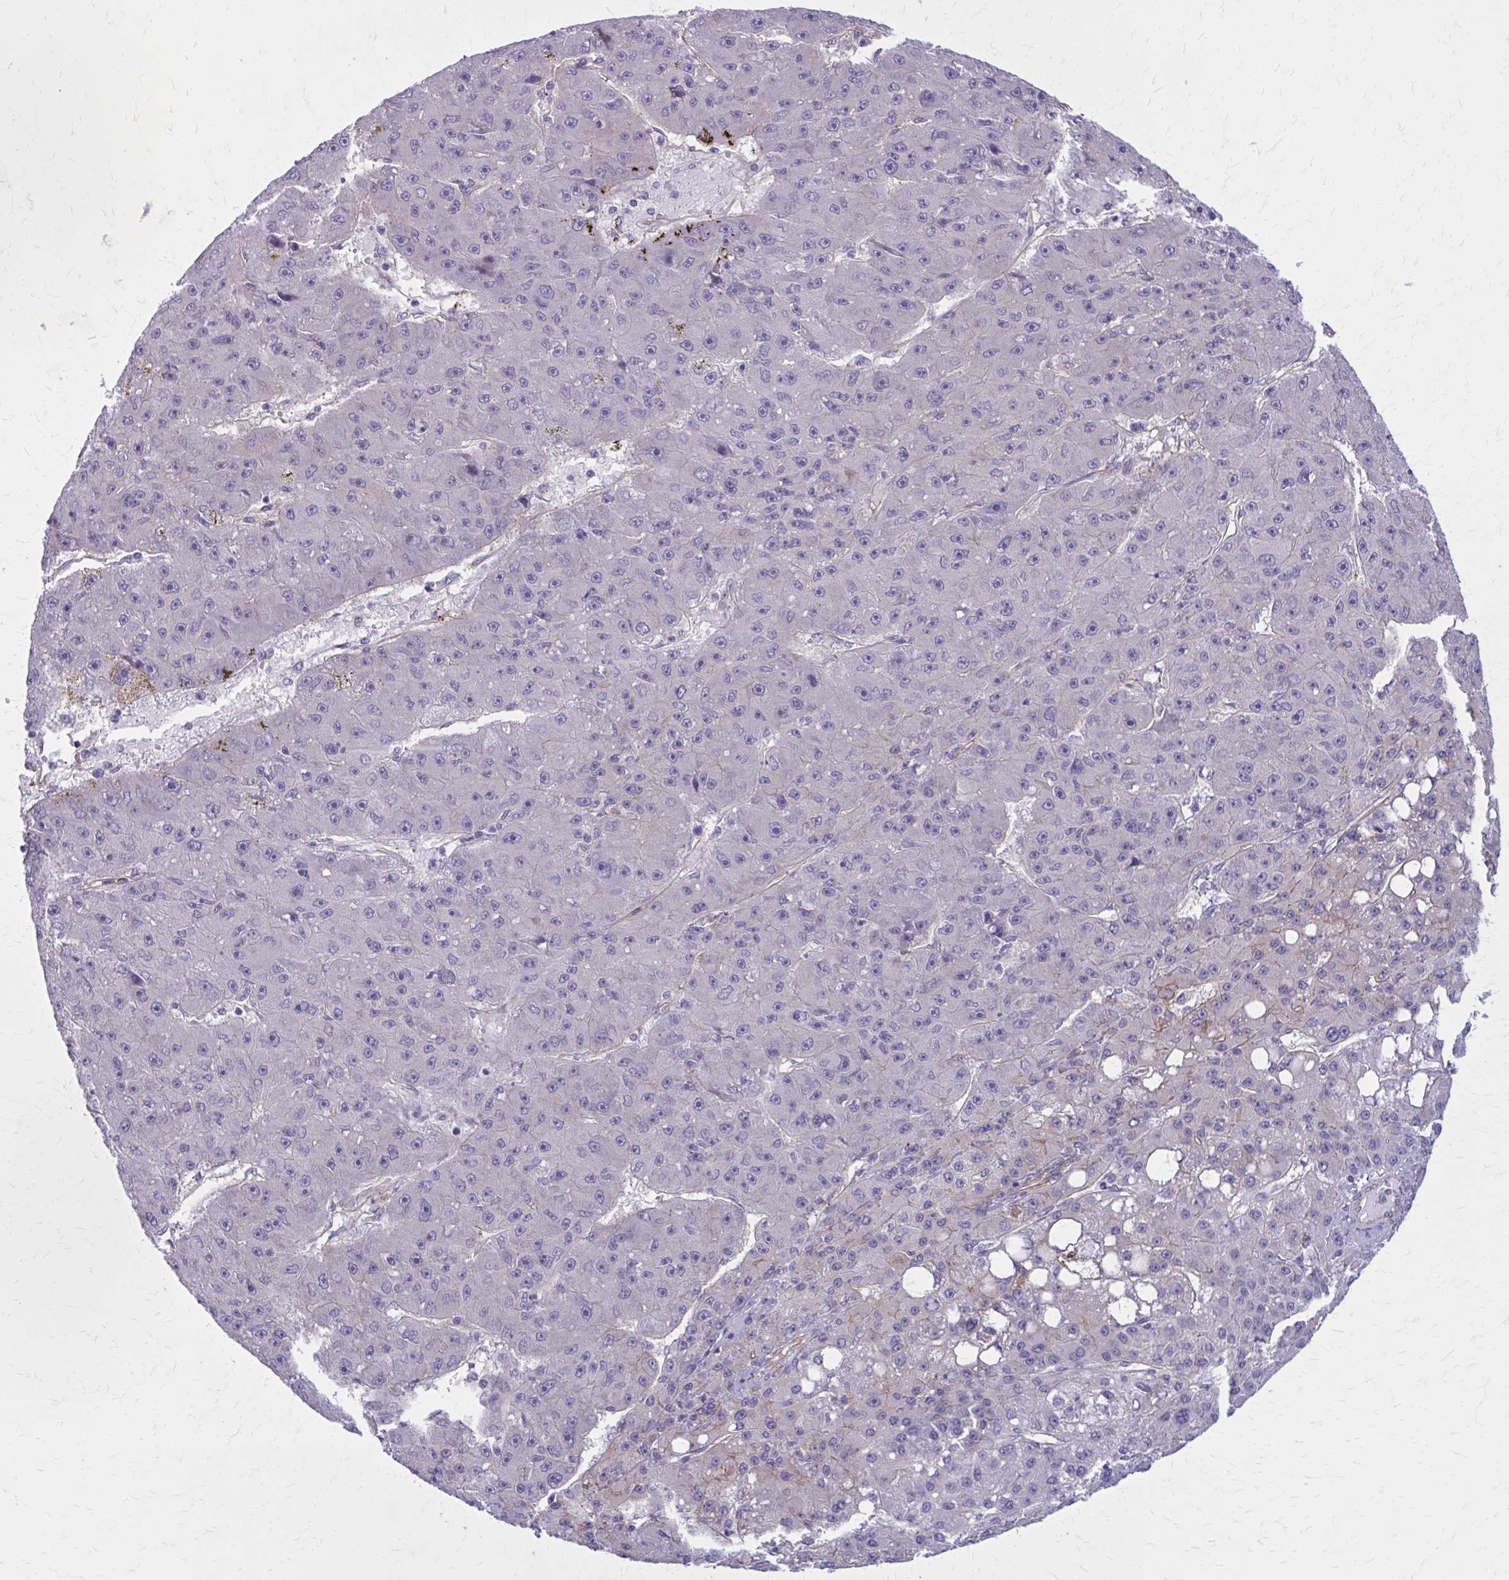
{"staining": {"intensity": "negative", "quantity": "none", "location": "none"}, "tissue": "liver cancer", "cell_type": "Tumor cells", "image_type": "cancer", "snomed": [{"axis": "morphology", "description": "Carcinoma, Hepatocellular, NOS"}, {"axis": "topography", "description": "Liver"}], "caption": "This image is of liver cancer stained with IHC to label a protein in brown with the nuclei are counter-stained blue. There is no positivity in tumor cells.", "gene": "ZDHHC7", "patient": {"sex": "male", "age": 67}}